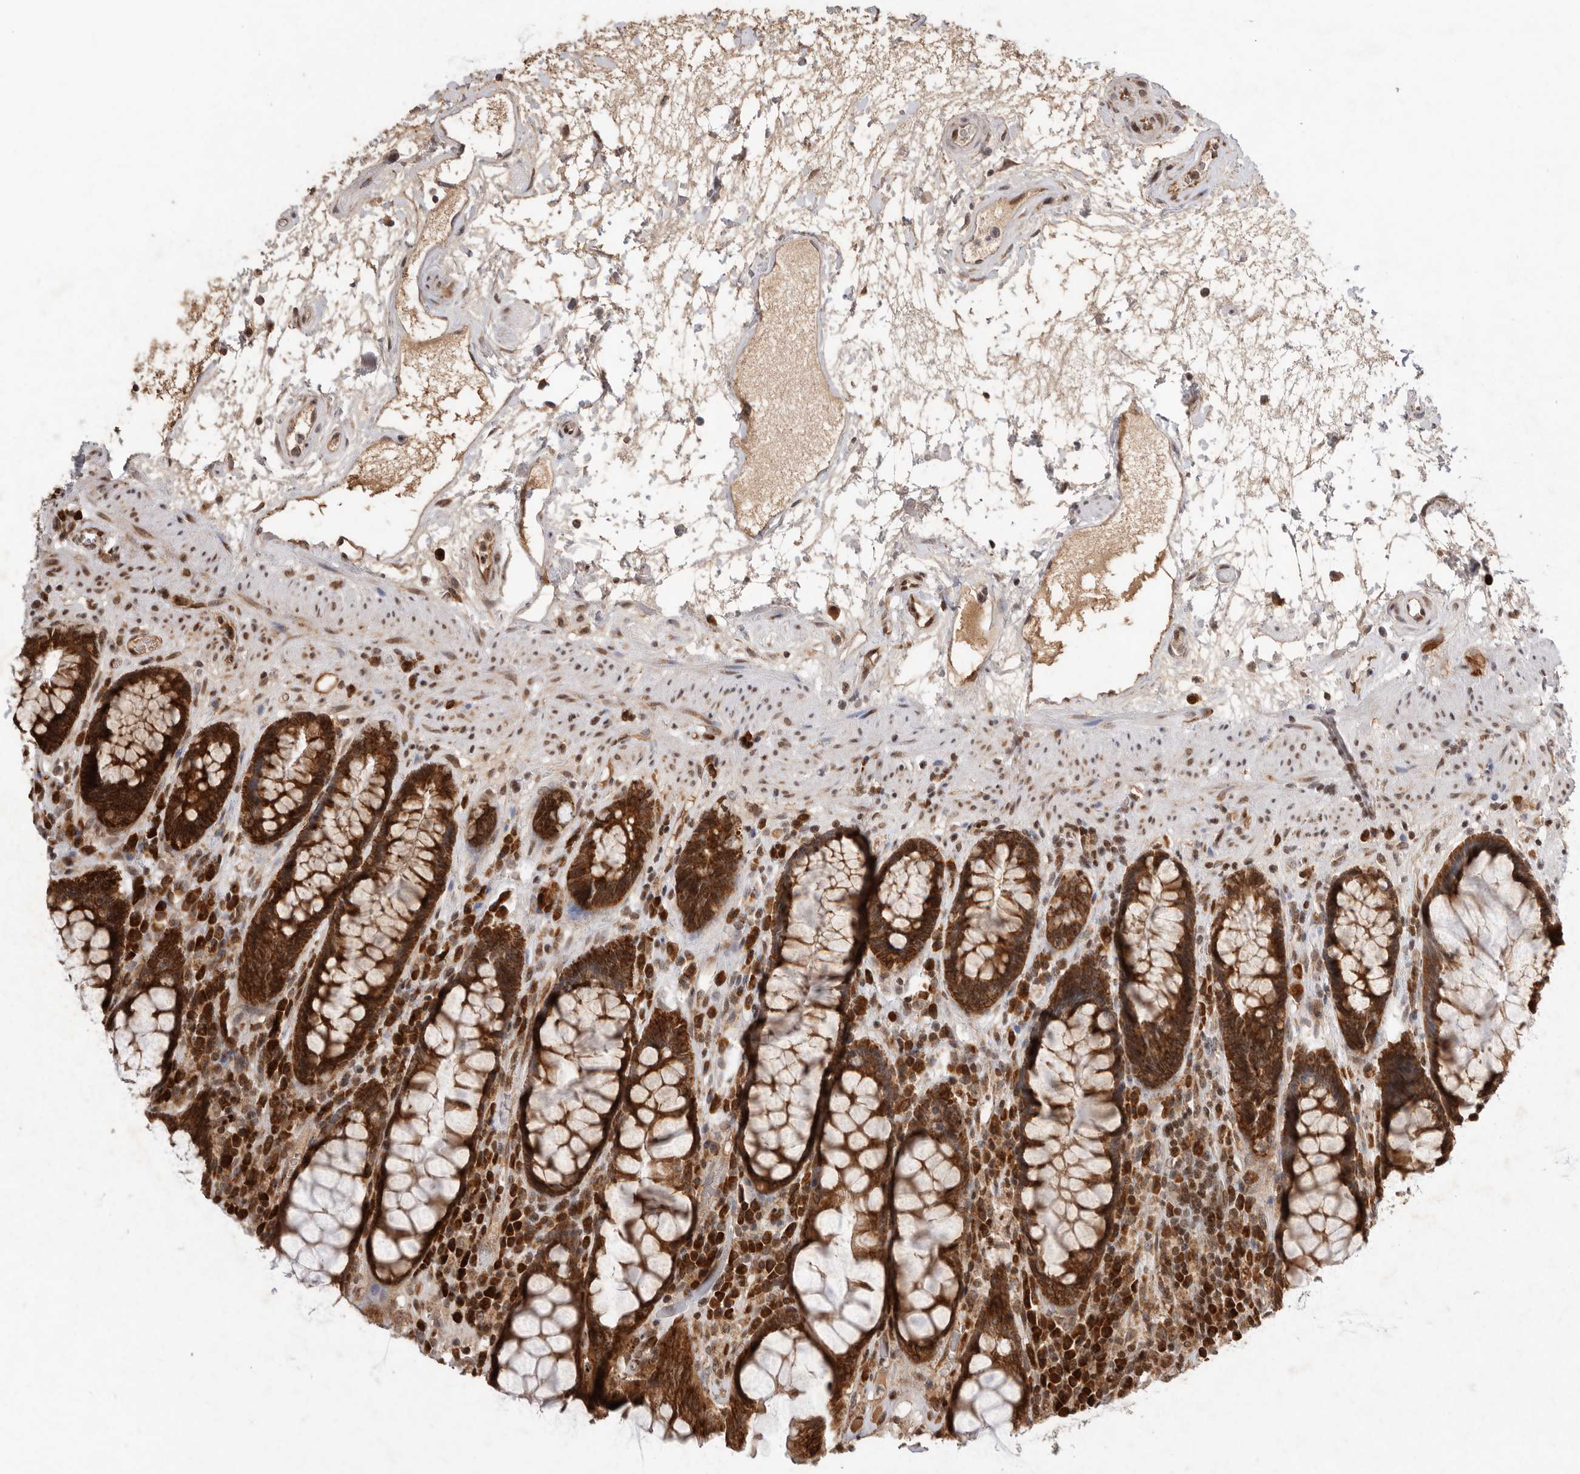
{"staining": {"intensity": "strong", "quantity": ">75%", "location": "cytoplasmic/membranous"}, "tissue": "rectum", "cell_type": "Glandular cells", "image_type": "normal", "snomed": [{"axis": "morphology", "description": "Normal tissue, NOS"}, {"axis": "topography", "description": "Rectum"}], "caption": "Immunohistochemical staining of normal rectum displays strong cytoplasmic/membranous protein staining in approximately >75% of glandular cells.", "gene": "FZD3", "patient": {"sex": "male", "age": 64}}